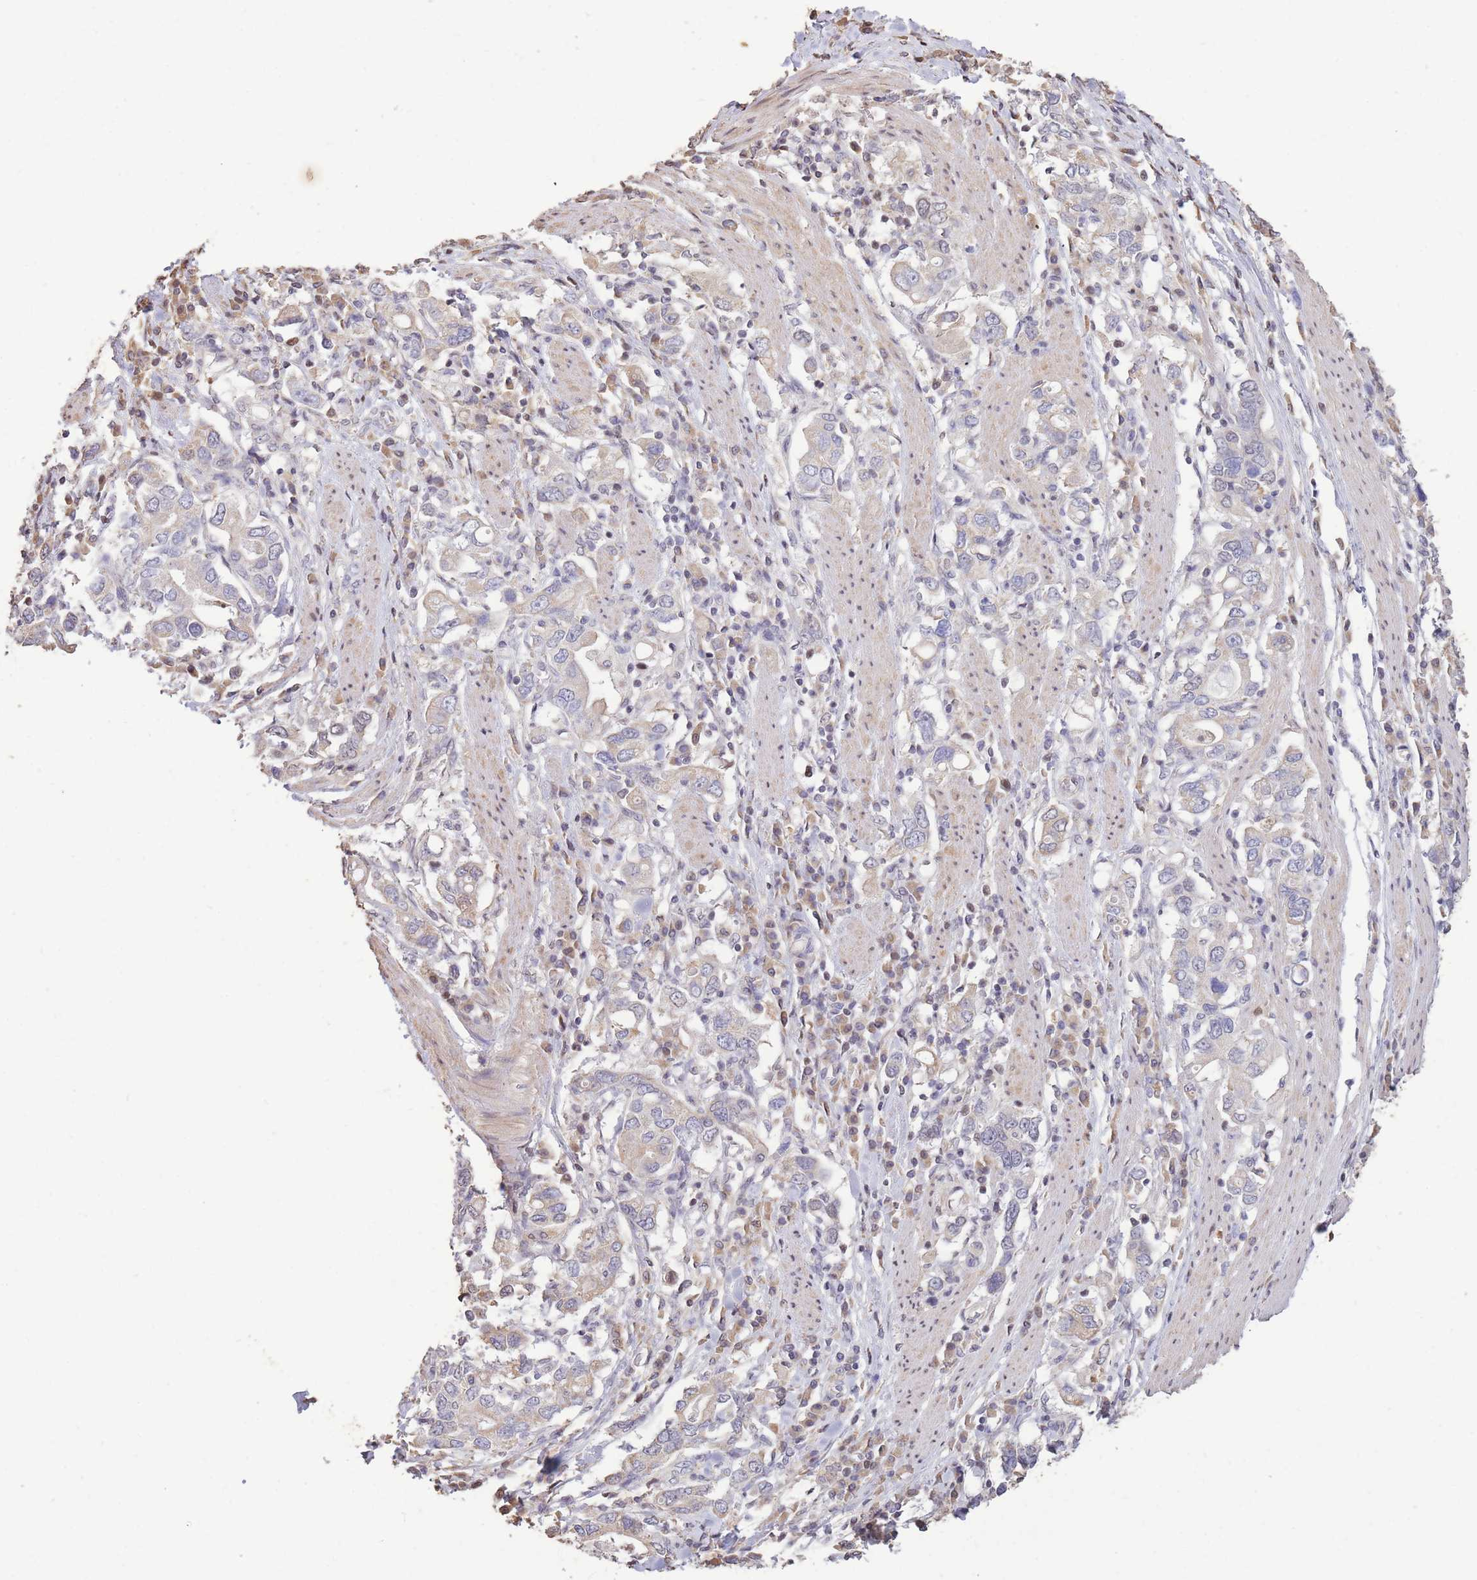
{"staining": {"intensity": "negative", "quantity": "none", "location": "none"}, "tissue": "stomach cancer", "cell_type": "Tumor cells", "image_type": "cancer", "snomed": [{"axis": "morphology", "description": "Adenocarcinoma, NOS"}, {"axis": "topography", "description": "Stomach, upper"}, {"axis": "topography", "description": "Stomach"}], "caption": "This is a photomicrograph of IHC staining of stomach adenocarcinoma, which shows no staining in tumor cells. Nuclei are stained in blue.", "gene": "RGS14", "patient": {"sex": "male", "age": 62}}